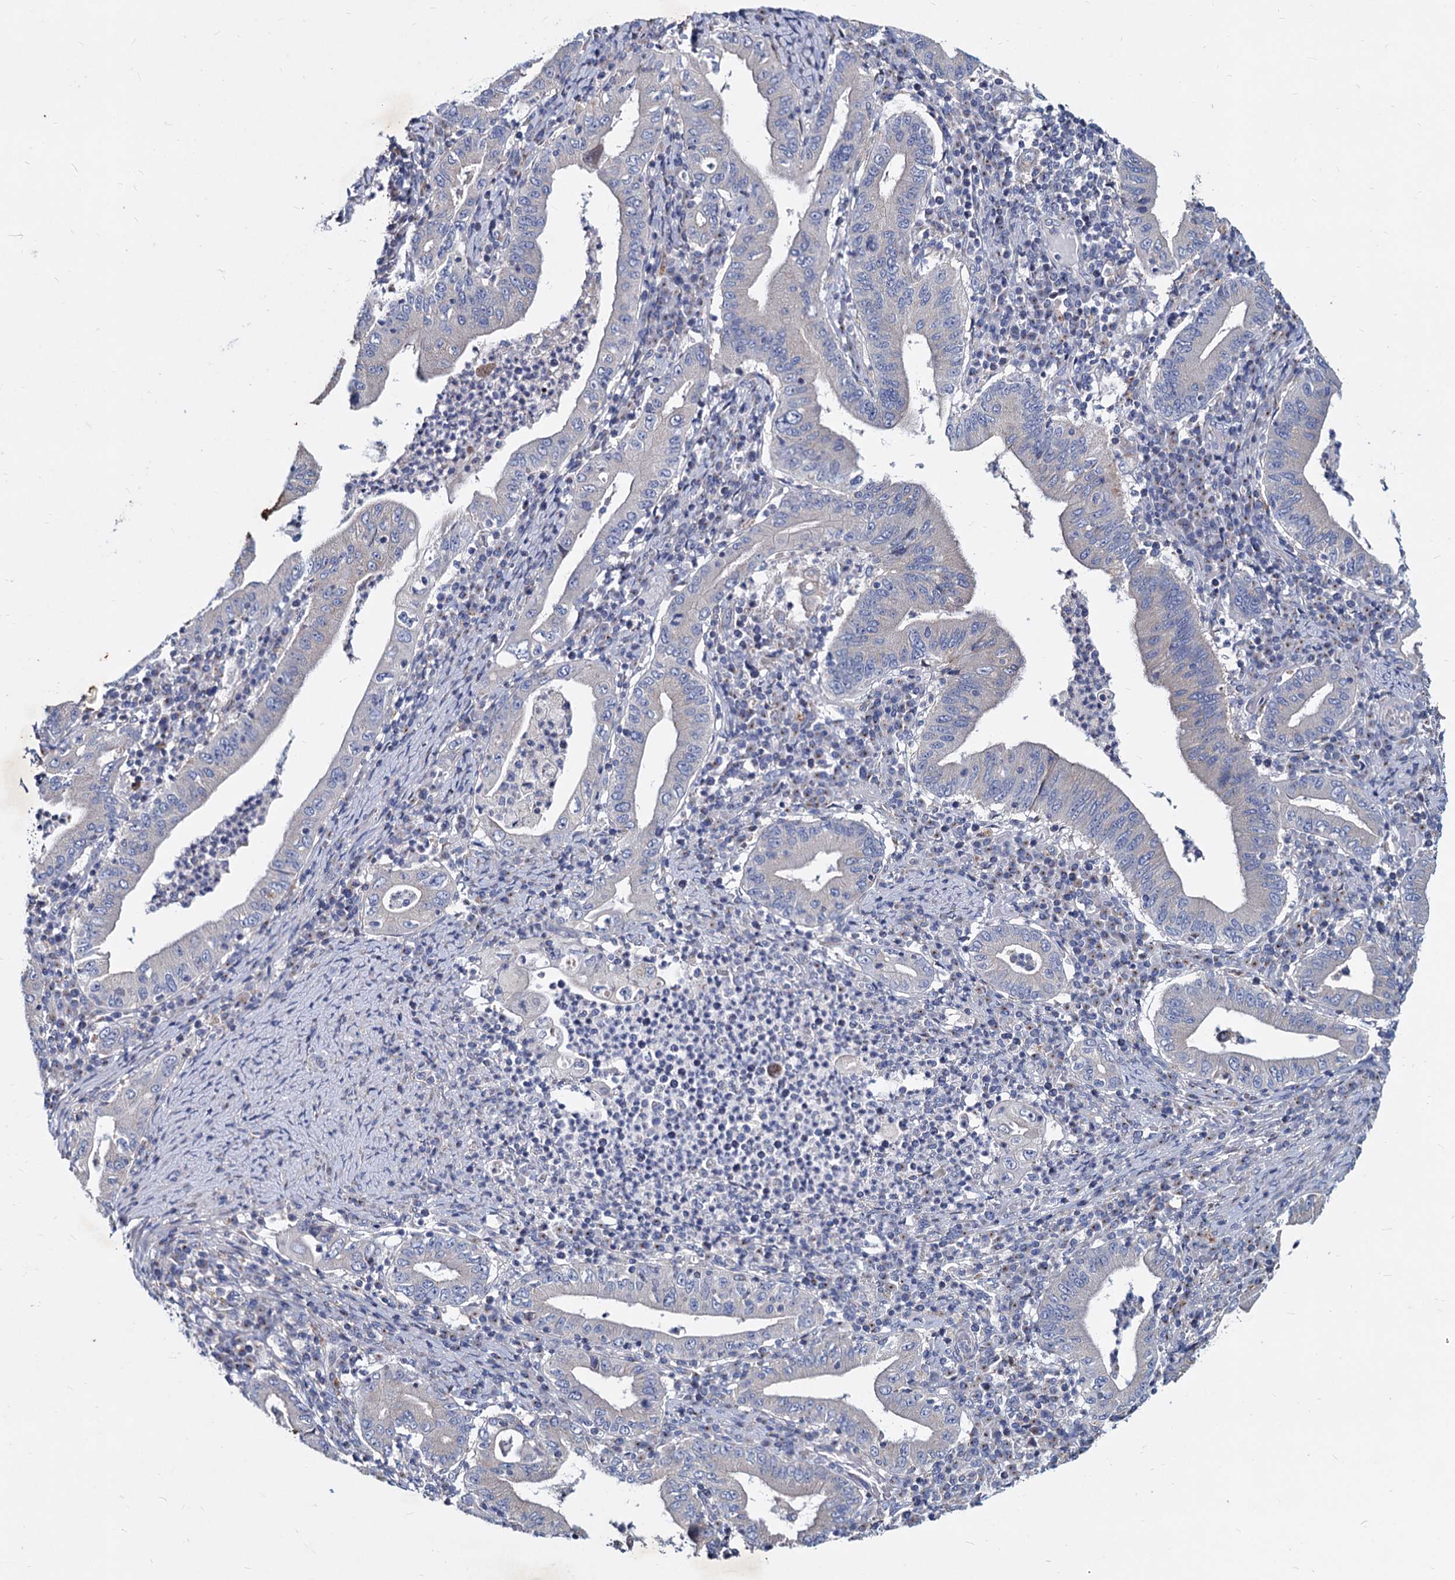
{"staining": {"intensity": "negative", "quantity": "none", "location": "none"}, "tissue": "stomach cancer", "cell_type": "Tumor cells", "image_type": "cancer", "snomed": [{"axis": "morphology", "description": "Normal tissue, NOS"}, {"axis": "morphology", "description": "Adenocarcinoma, NOS"}, {"axis": "topography", "description": "Esophagus"}, {"axis": "topography", "description": "Stomach, upper"}, {"axis": "topography", "description": "Peripheral nerve tissue"}], "caption": "The photomicrograph exhibits no staining of tumor cells in stomach cancer (adenocarcinoma).", "gene": "AGBL4", "patient": {"sex": "male", "age": 62}}